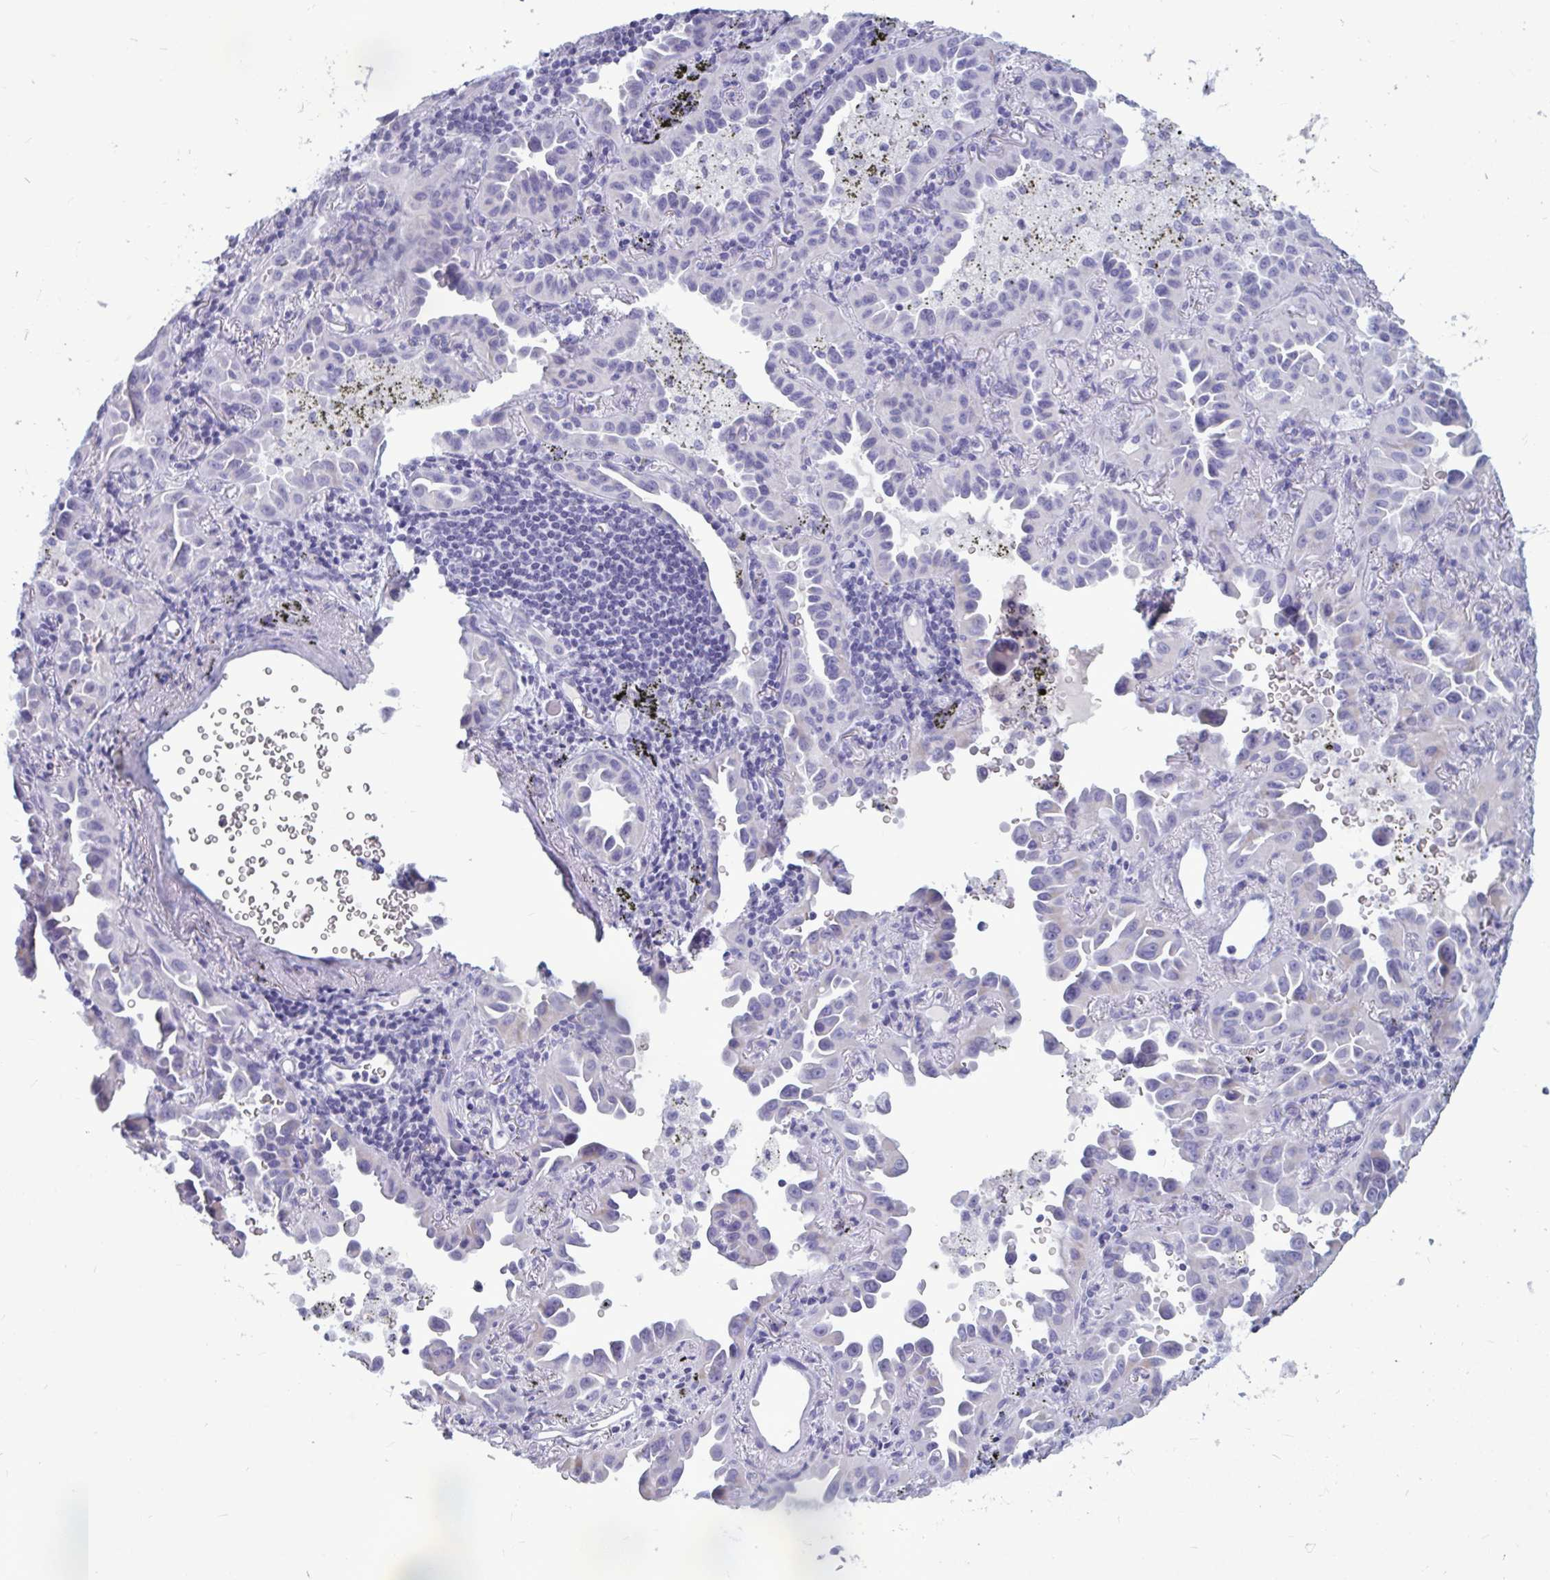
{"staining": {"intensity": "negative", "quantity": "none", "location": "none"}, "tissue": "lung cancer", "cell_type": "Tumor cells", "image_type": "cancer", "snomed": [{"axis": "morphology", "description": "Adenocarcinoma, NOS"}, {"axis": "topography", "description": "Lung"}], "caption": "Adenocarcinoma (lung) was stained to show a protein in brown. There is no significant expression in tumor cells.", "gene": "BBS10", "patient": {"sex": "male", "age": 68}}